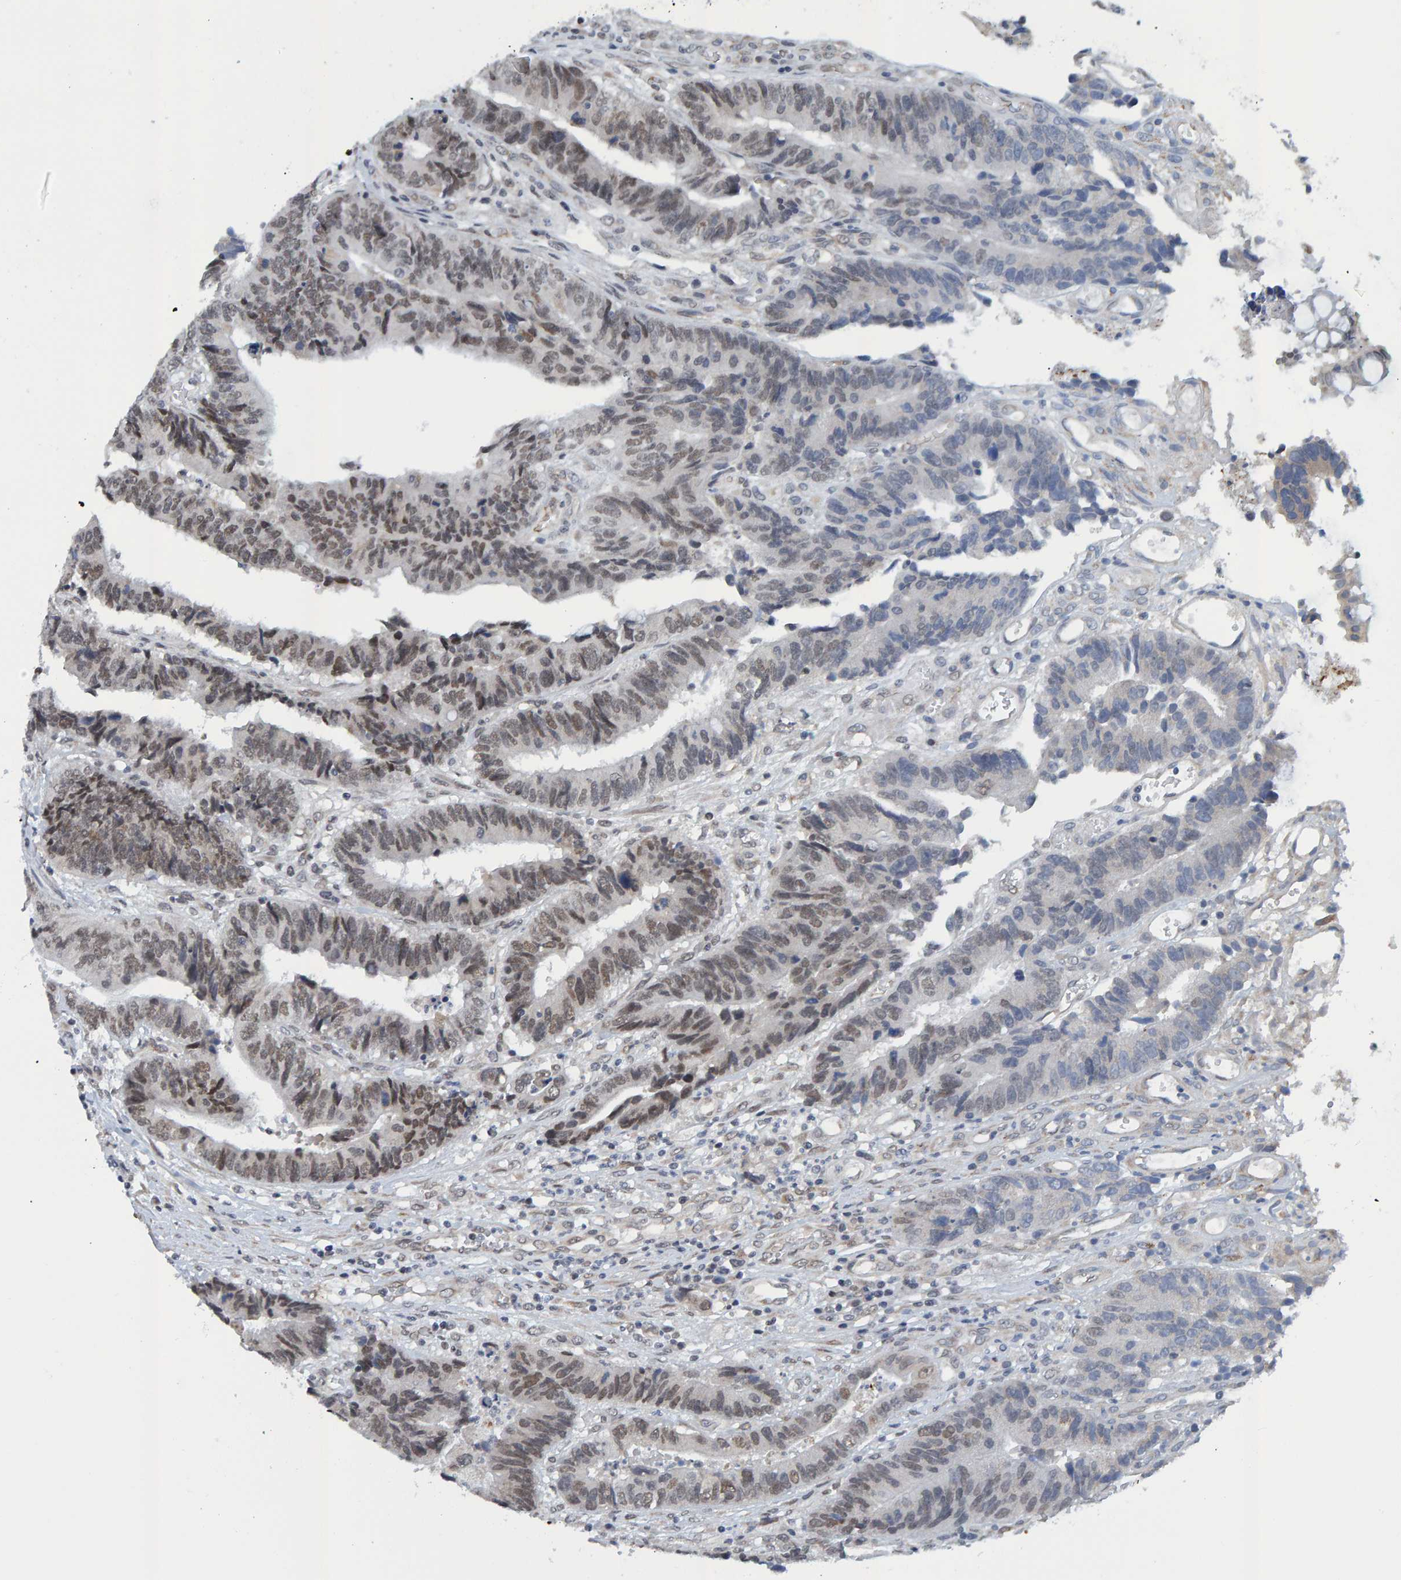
{"staining": {"intensity": "weak", "quantity": ">75%", "location": "nuclear"}, "tissue": "colorectal cancer", "cell_type": "Tumor cells", "image_type": "cancer", "snomed": [{"axis": "morphology", "description": "Adenocarcinoma, NOS"}, {"axis": "topography", "description": "Rectum"}], "caption": "Protein expression analysis of colorectal cancer demonstrates weak nuclear positivity in about >75% of tumor cells.", "gene": "SCRN2", "patient": {"sex": "male", "age": 84}}